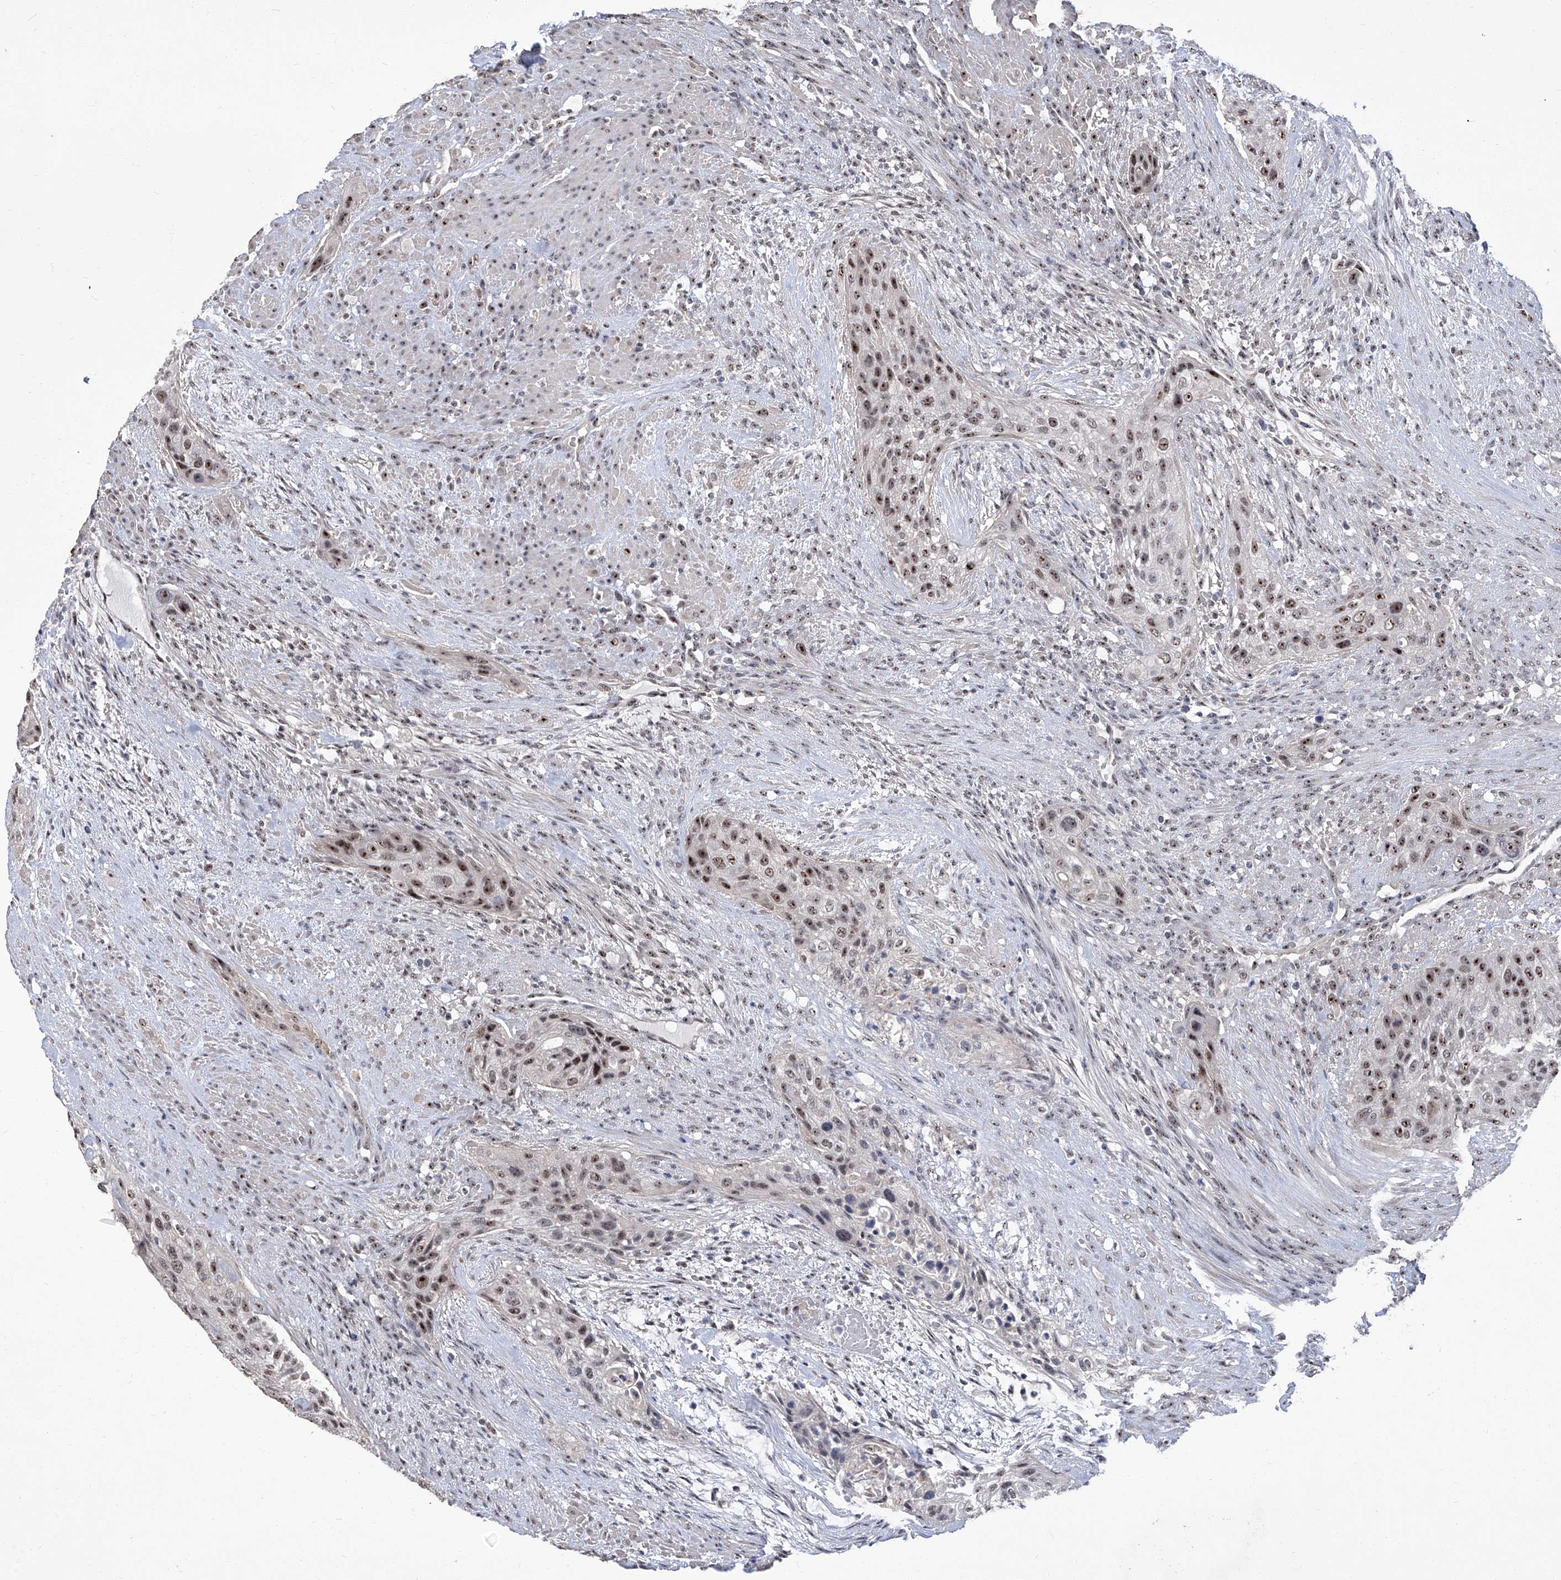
{"staining": {"intensity": "weak", "quantity": "25%-75%", "location": "nuclear"}, "tissue": "urothelial cancer", "cell_type": "Tumor cells", "image_type": "cancer", "snomed": [{"axis": "morphology", "description": "Urothelial carcinoma, High grade"}, {"axis": "topography", "description": "Urinary bladder"}], "caption": "Immunohistochemistry micrograph of neoplastic tissue: human high-grade urothelial carcinoma stained using IHC shows low levels of weak protein expression localized specifically in the nuclear of tumor cells, appearing as a nuclear brown color.", "gene": "CMTR1", "patient": {"sex": "male", "age": 35}}